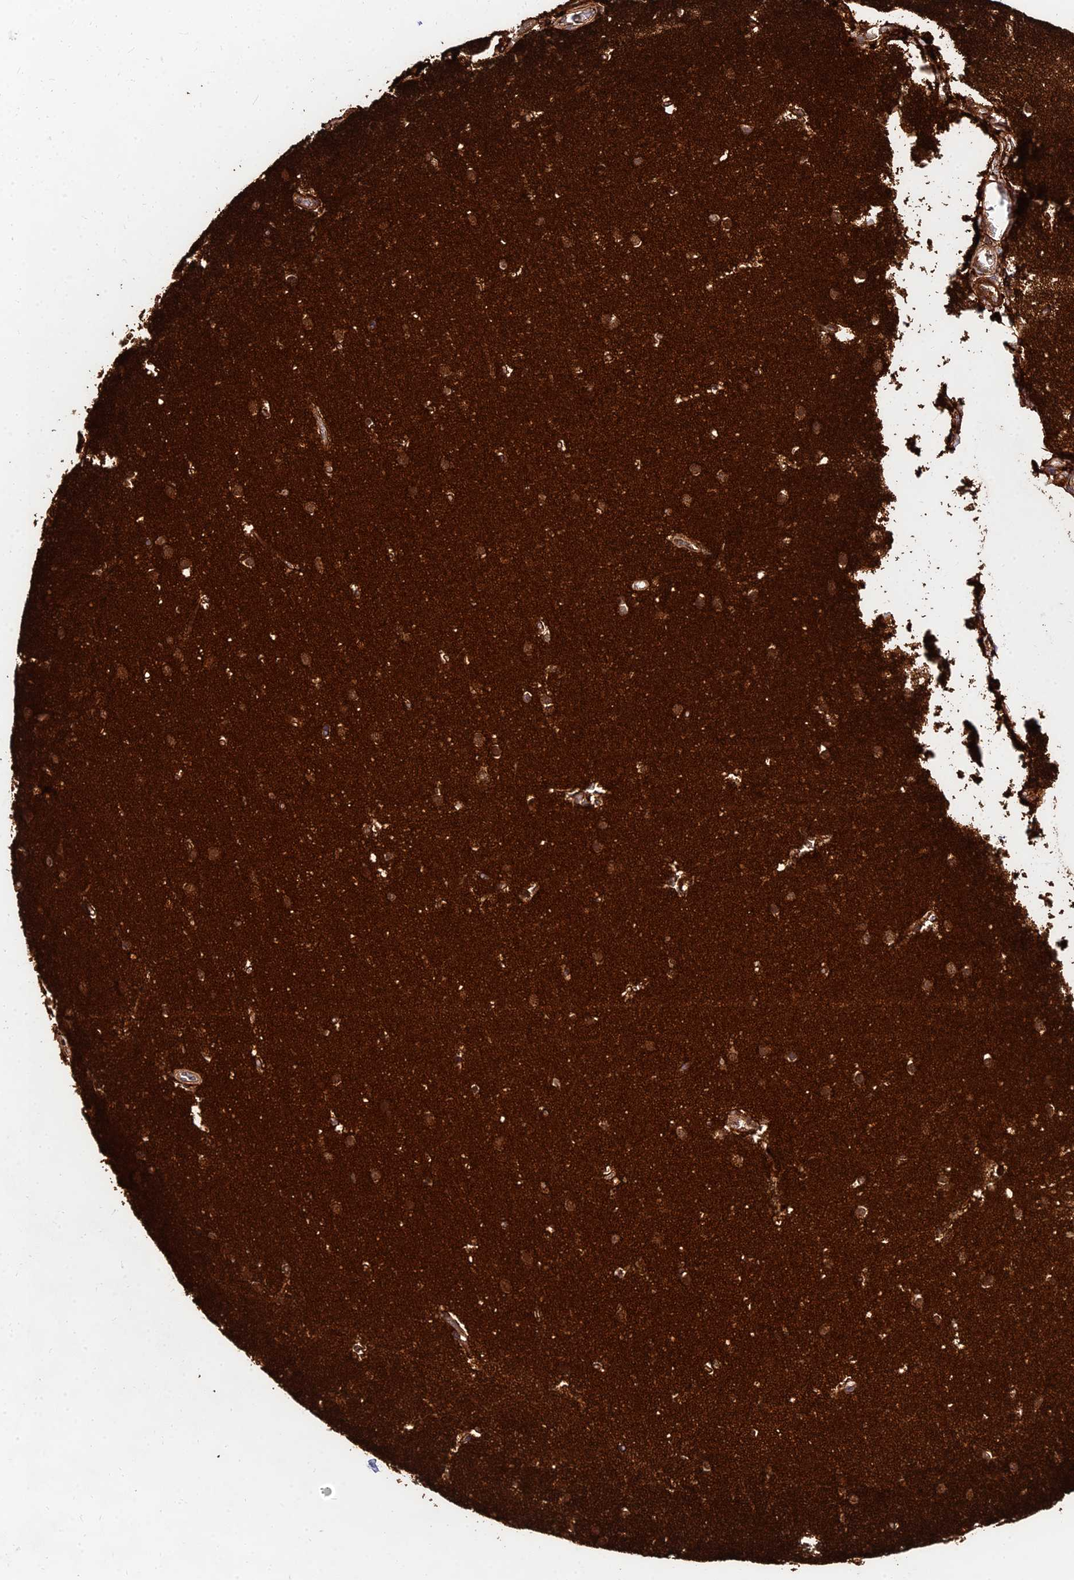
{"staining": {"intensity": "strong", "quantity": ">75%", "location": "cytoplasmic/membranous"}, "tissue": "cerebellum", "cell_type": "Cells in granular layer", "image_type": "normal", "snomed": [{"axis": "morphology", "description": "Normal tissue, NOS"}, {"axis": "topography", "description": "Cerebellum"}], "caption": "IHC of benign human cerebellum displays high levels of strong cytoplasmic/membranous positivity in about >75% of cells in granular layer. Using DAB (brown) and hematoxylin (blue) stains, captured at high magnification using brightfield microscopy.", "gene": "MKKS", "patient": {"sex": "male", "age": 54}}